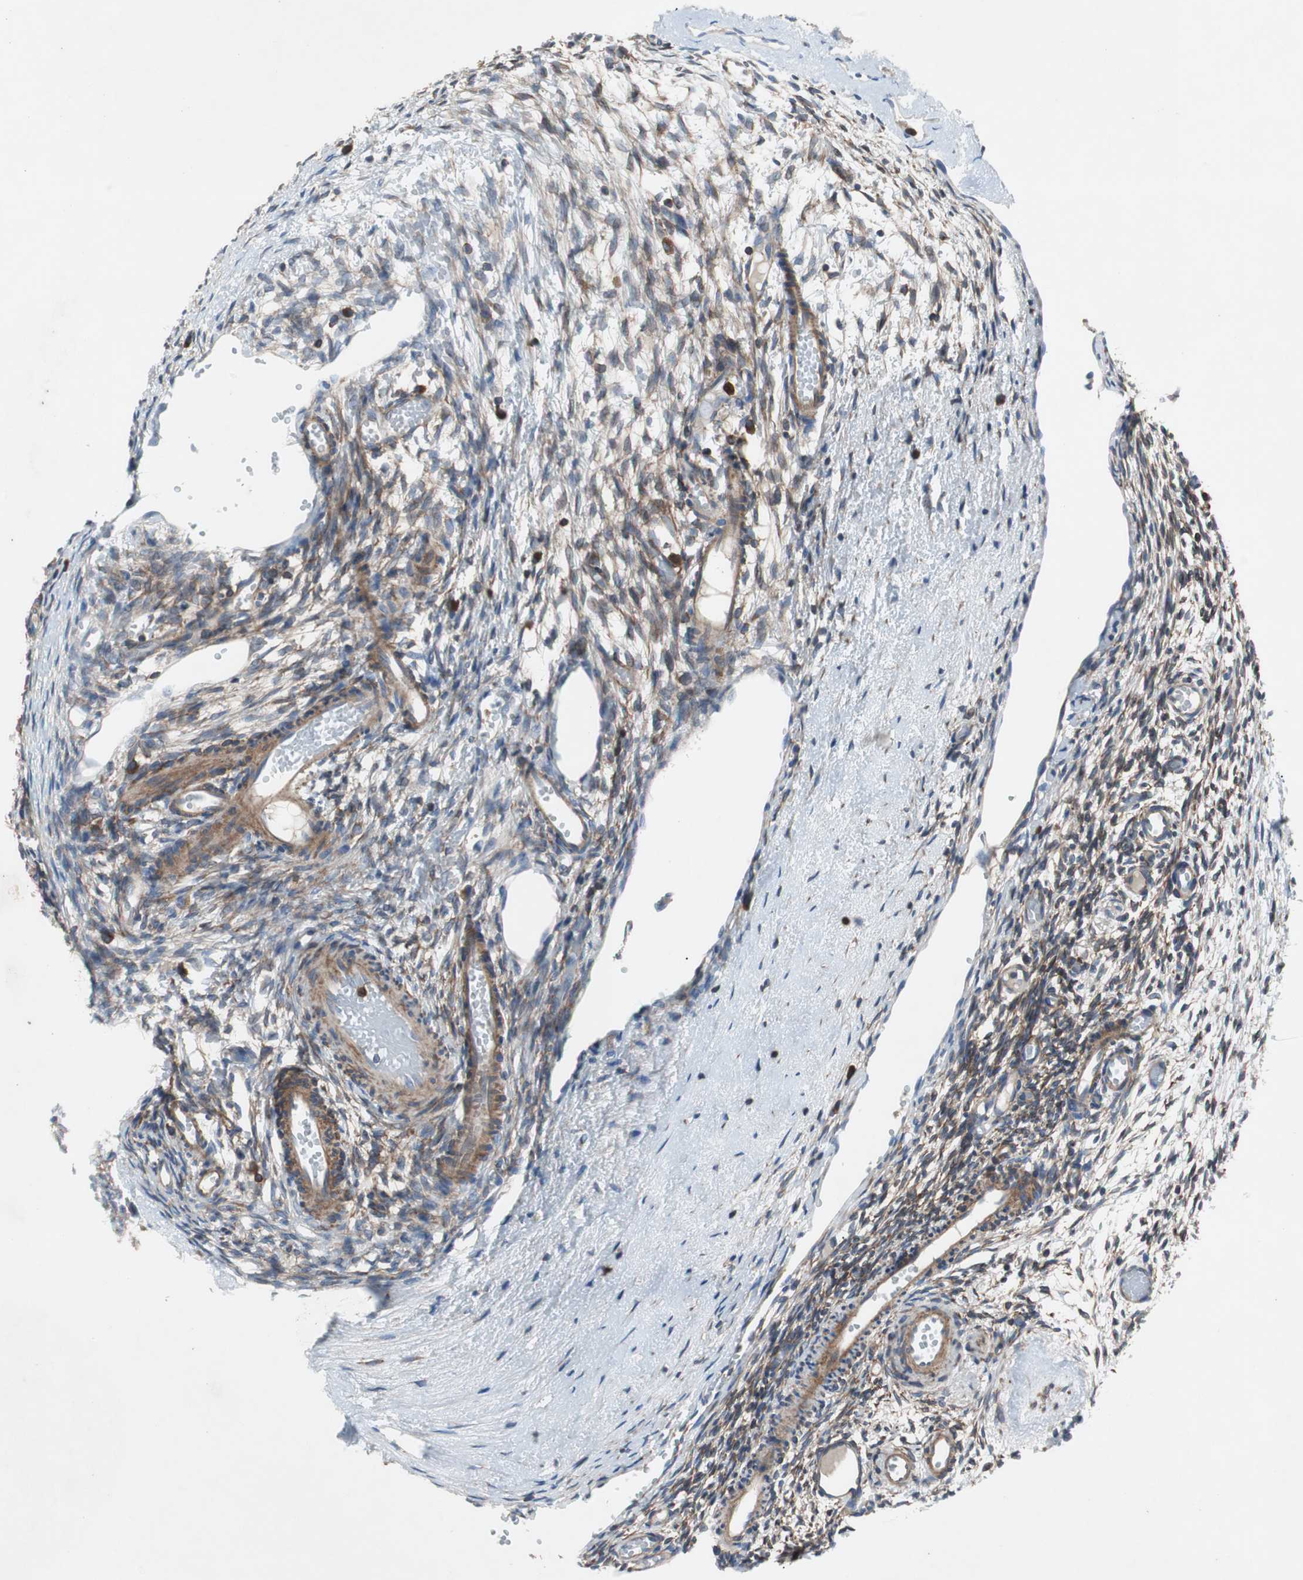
{"staining": {"intensity": "moderate", "quantity": "25%-75%", "location": "cytoplasmic/membranous"}, "tissue": "ovary", "cell_type": "Follicle cells", "image_type": "normal", "snomed": [{"axis": "morphology", "description": "Normal tissue, NOS"}, {"axis": "topography", "description": "Ovary"}], "caption": "Immunohistochemical staining of unremarkable human ovary shows moderate cytoplasmic/membranous protein staining in approximately 25%-75% of follicle cells.", "gene": "GYS1", "patient": {"sex": "female", "age": 35}}